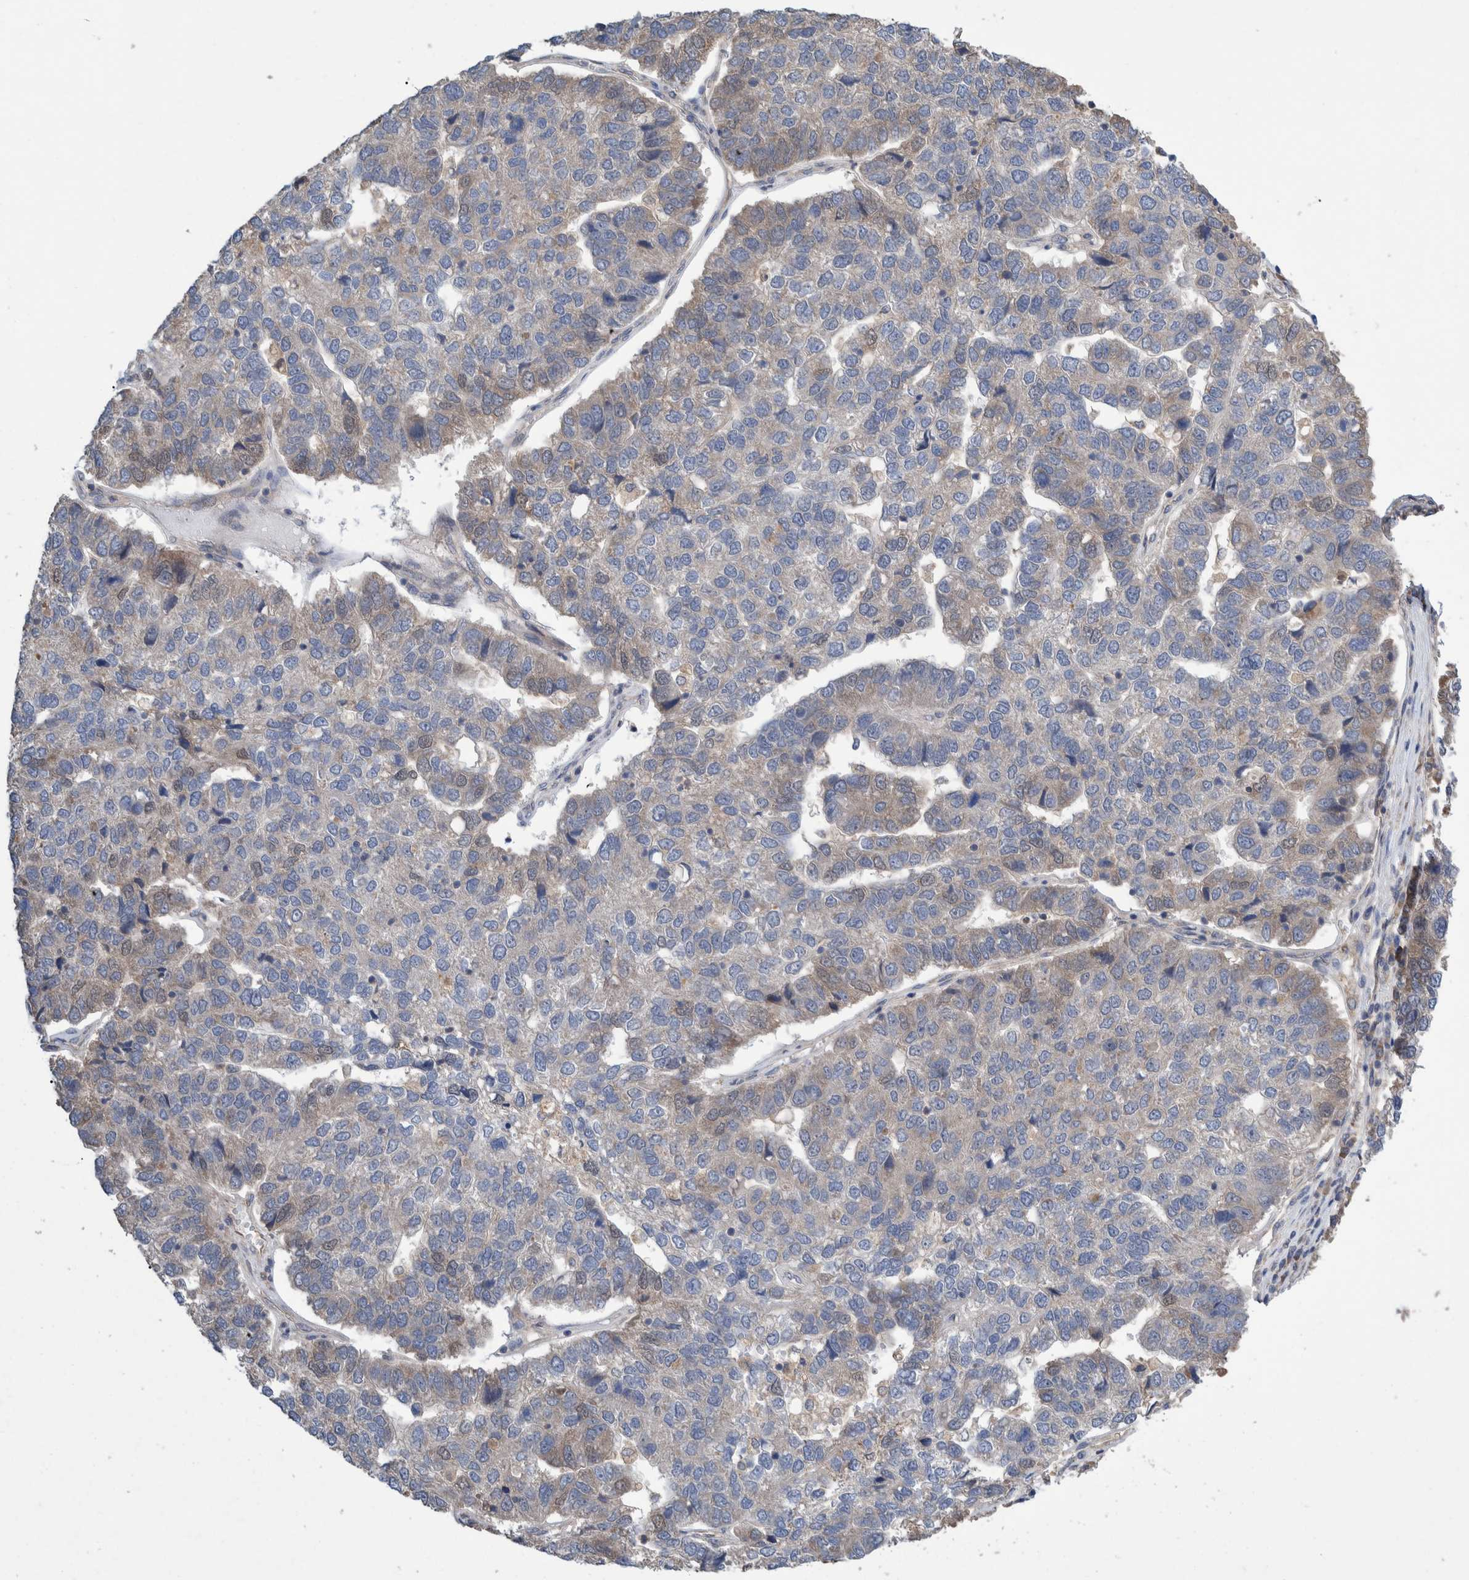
{"staining": {"intensity": "weak", "quantity": "25%-75%", "location": "cytoplasmic/membranous"}, "tissue": "pancreatic cancer", "cell_type": "Tumor cells", "image_type": "cancer", "snomed": [{"axis": "morphology", "description": "Adenocarcinoma, NOS"}, {"axis": "topography", "description": "Pancreas"}], "caption": "IHC (DAB) staining of human pancreatic cancer demonstrates weak cytoplasmic/membranous protein positivity in approximately 25%-75% of tumor cells. (DAB IHC with brightfield microscopy, high magnification).", "gene": "PLPBP", "patient": {"sex": "female", "age": 61}}